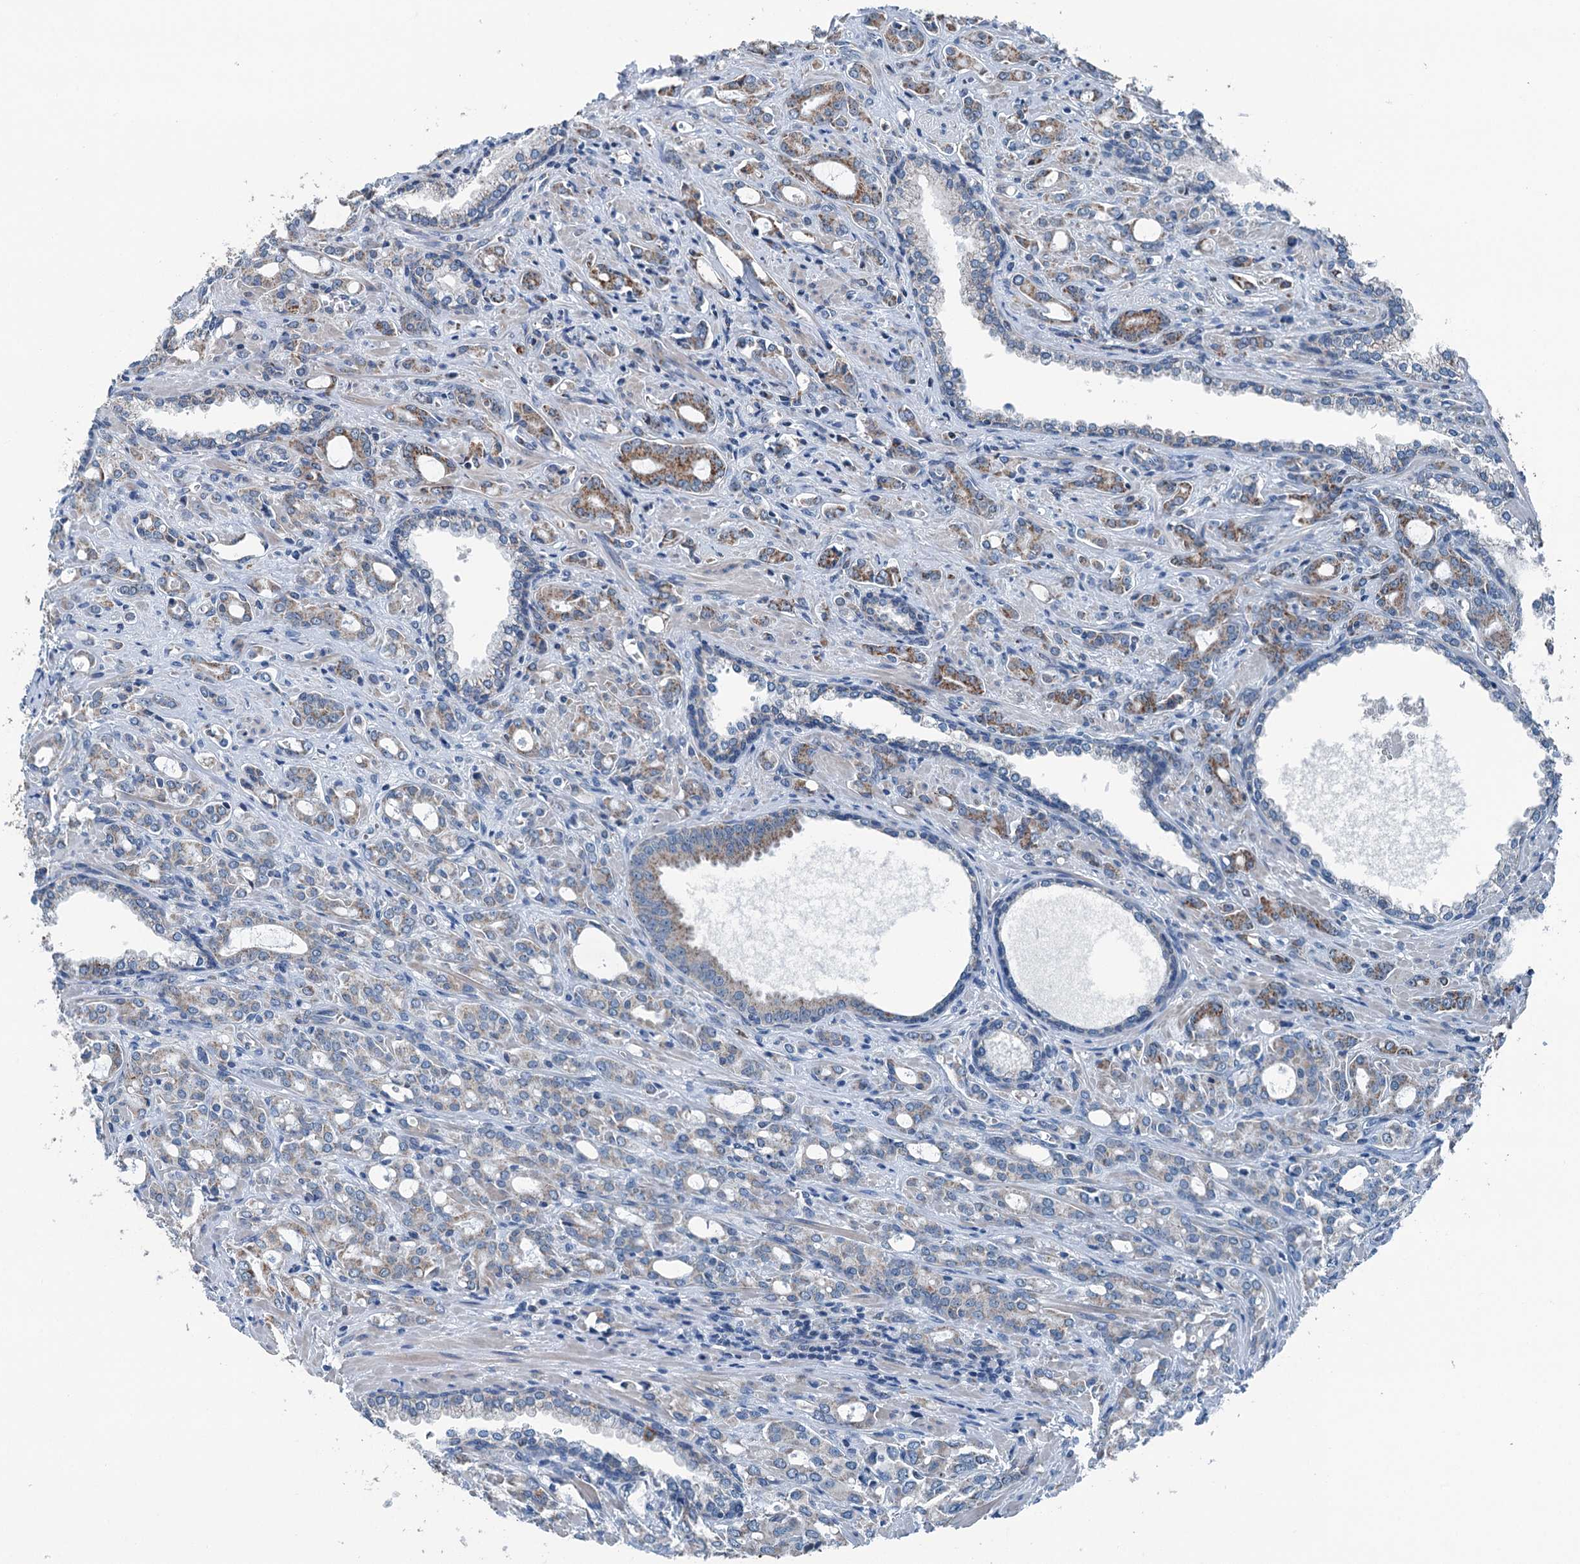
{"staining": {"intensity": "moderate", "quantity": "25%-75%", "location": "cytoplasmic/membranous"}, "tissue": "prostate cancer", "cell_type": "Tumor cells", "image_type": "cancer", "snomed": [{"axis": "morphology", "description": "Adenocarcinoma, High grade"}, {"axis": "topography", "description": "Prostate"}], "caption": "Immunohistochemical staining of human prostate cancer (adenocarcinoma (high-grade)) displays medium levels of moderate cytoplasmic/membranous expression in approximately 25%-75% of tumor cells.", "gene": "TRPT1", "patient": {"sex": "male", "age": 72}}